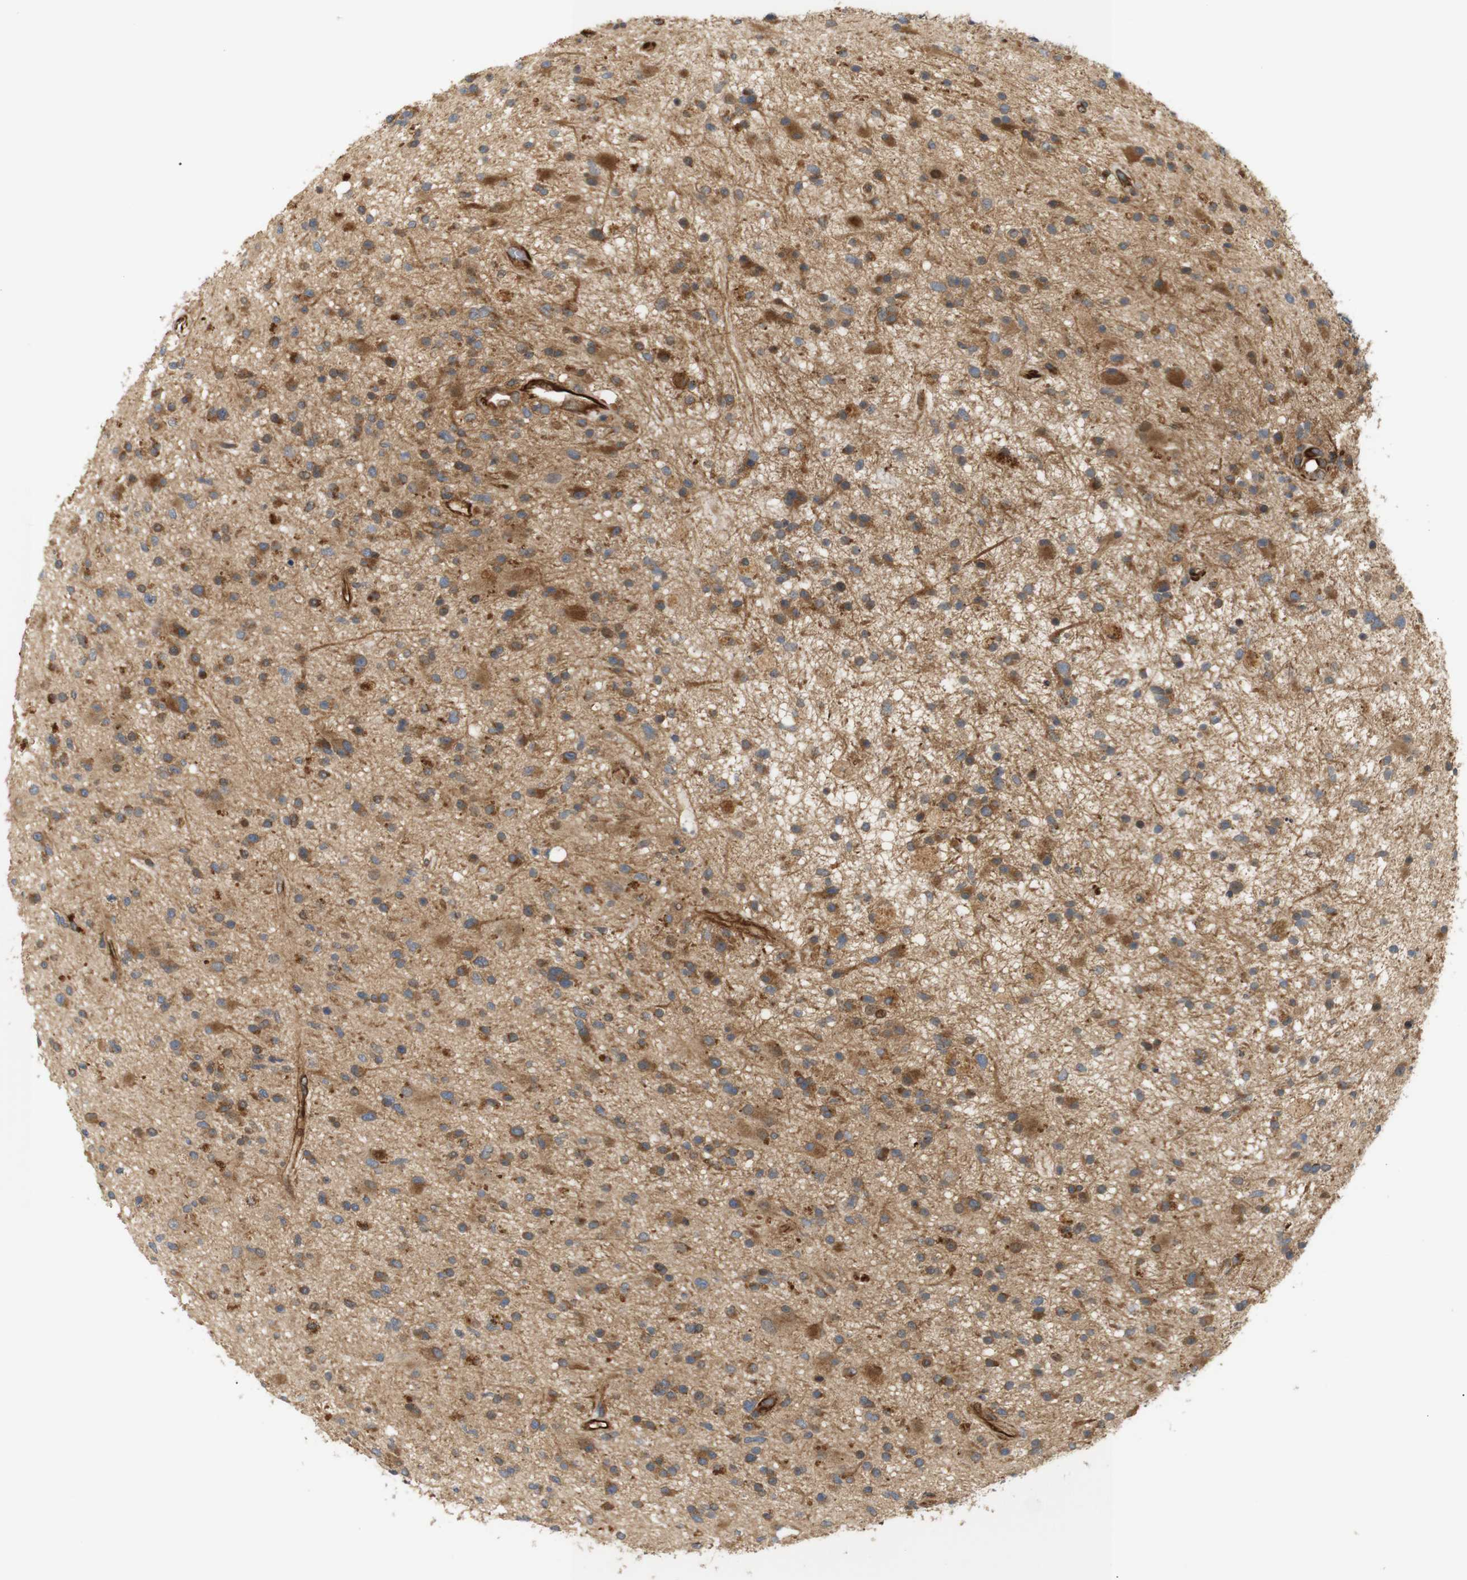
{"staining": {"intensity": "moderate", "quantity": "25%-75%", "location": "cytoplasmic/membranous"}, "tissue": "glioma", "cell_type": "Tumor cells", "image_type": "cancer", "snomed": [{"axis": "morphology", "description": "Glioma, malignant, High grade"}, {"axis": "topography", "description": "Brain"}], "caption": "Human malignant glioma (high-grade) stained with a brown dye shows moderate cytoplasmic/membranous positive expression in approximately 25%-75% of tumor cells.", "gene": "RPTOR", "patient": {"sex": "male", "age": 33}}